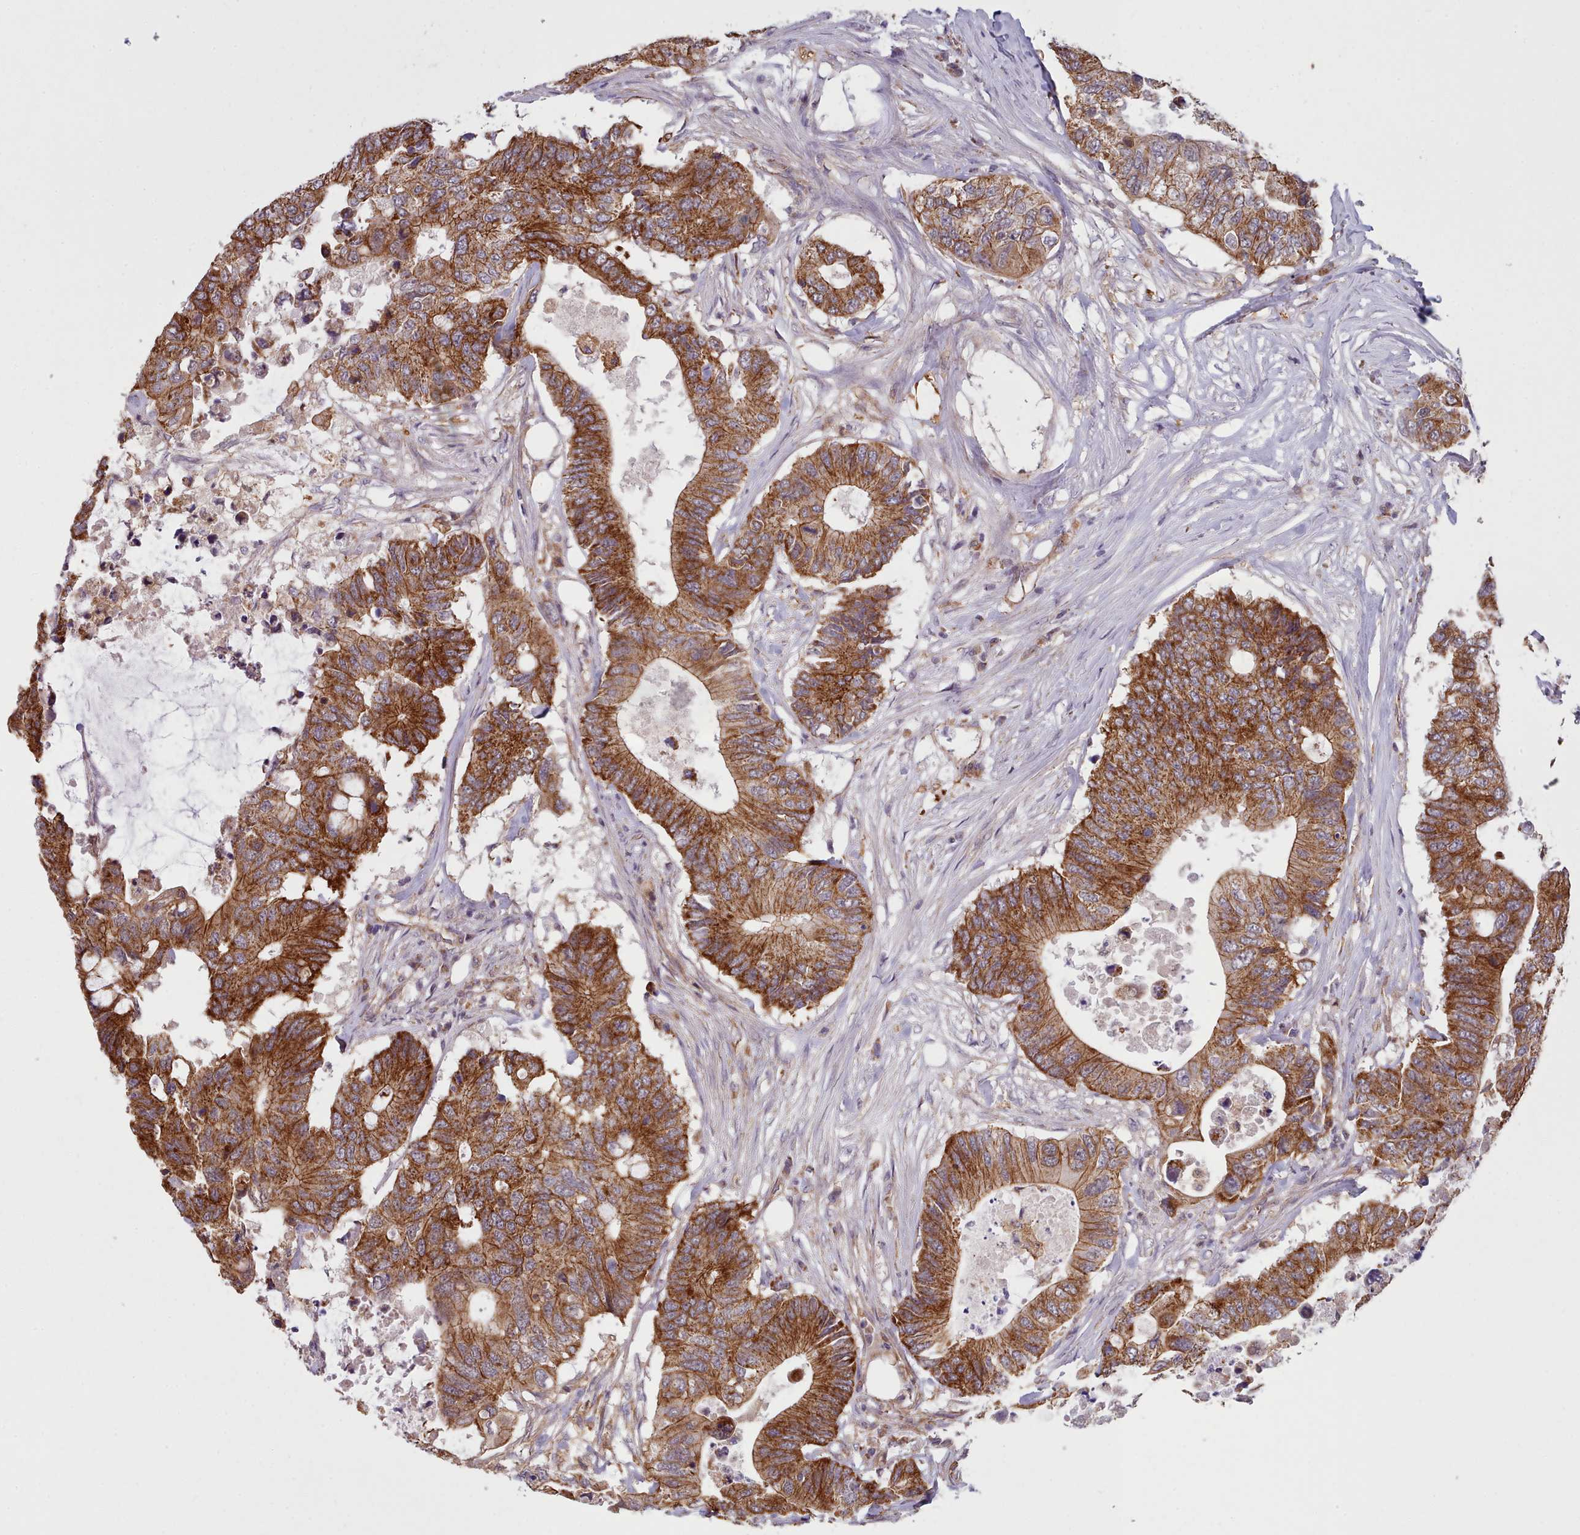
{"staining": {"intensity": "strong", "quantity": ">75%", "location": "cytoplasmic/membranous"}, "tissue": "colorectal cancer", "cell_type": "Tumor cells", "image_type": "cancer", "snomed": [{"axis": "morphology", "description": "Adenocarcinoma, NOS"}, {"axis": "topography", "description": "Colon"}], "caption": "Protein analysis of colorectal cancer tissue displays strong cytoplasmic/membranous expression in about >75% of tumor cells. The staining was performed using DAB (3,3'-diaminobenzidine) to visualize the protein expression in brown, while the nuclei were stained in blue with hematoxylin (Magnification: 20x).", "gene": "MRPL46", "patient": {"sex": "male", "age": 71}}